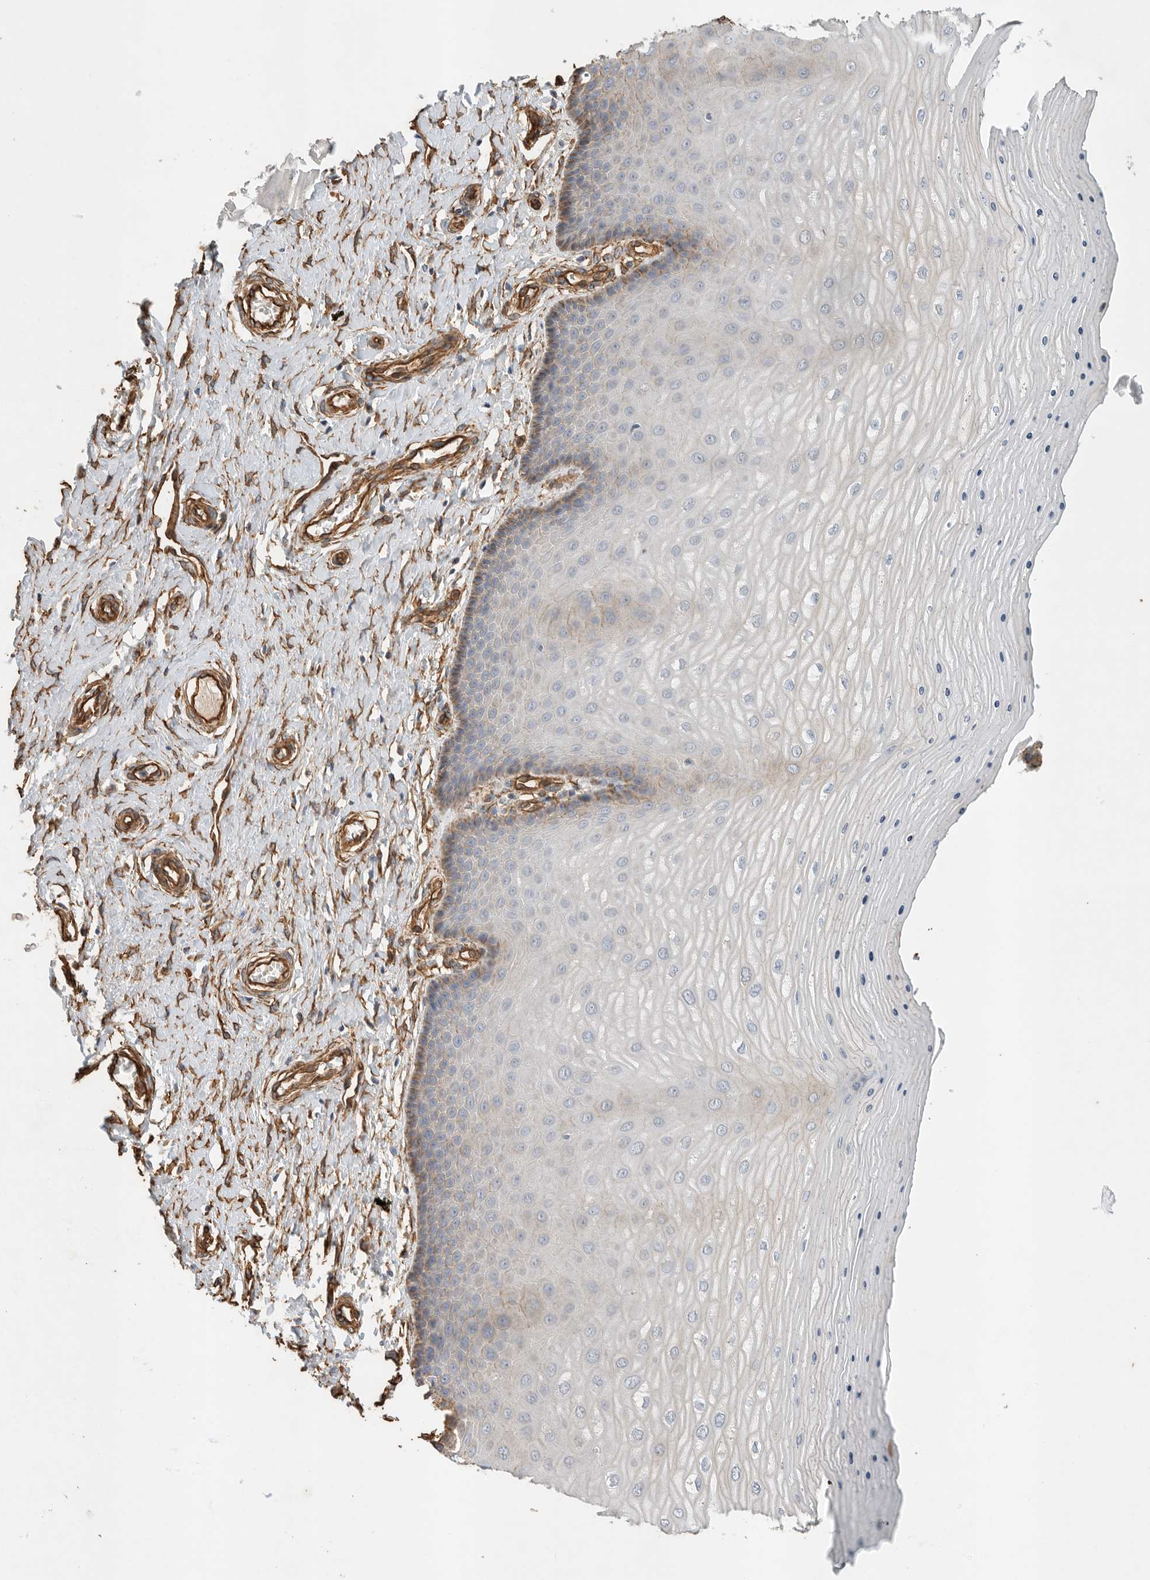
{"staining": {"intensity": "negative", "quantity": "none", "location": "none"}, "tissue": "cervix", "cell_type": "Glandular cells", "image_type": "normal", "snomed": [{"axis": "morphology", "description": "Normal tissue, NOS"}, {"axis": "topography", "description": "Cervix"}], "caption": "Immunohistochemistry micrograph of unremarkable cervix: cervix stained with DAB (3,3'-diaminobenzidine) shows no significant protein positivity in glandular cells. (DAB immunohistochemistry, high magnification).", "gene": "JMJD4", "patient": {"sex": "female", "age": 55}}